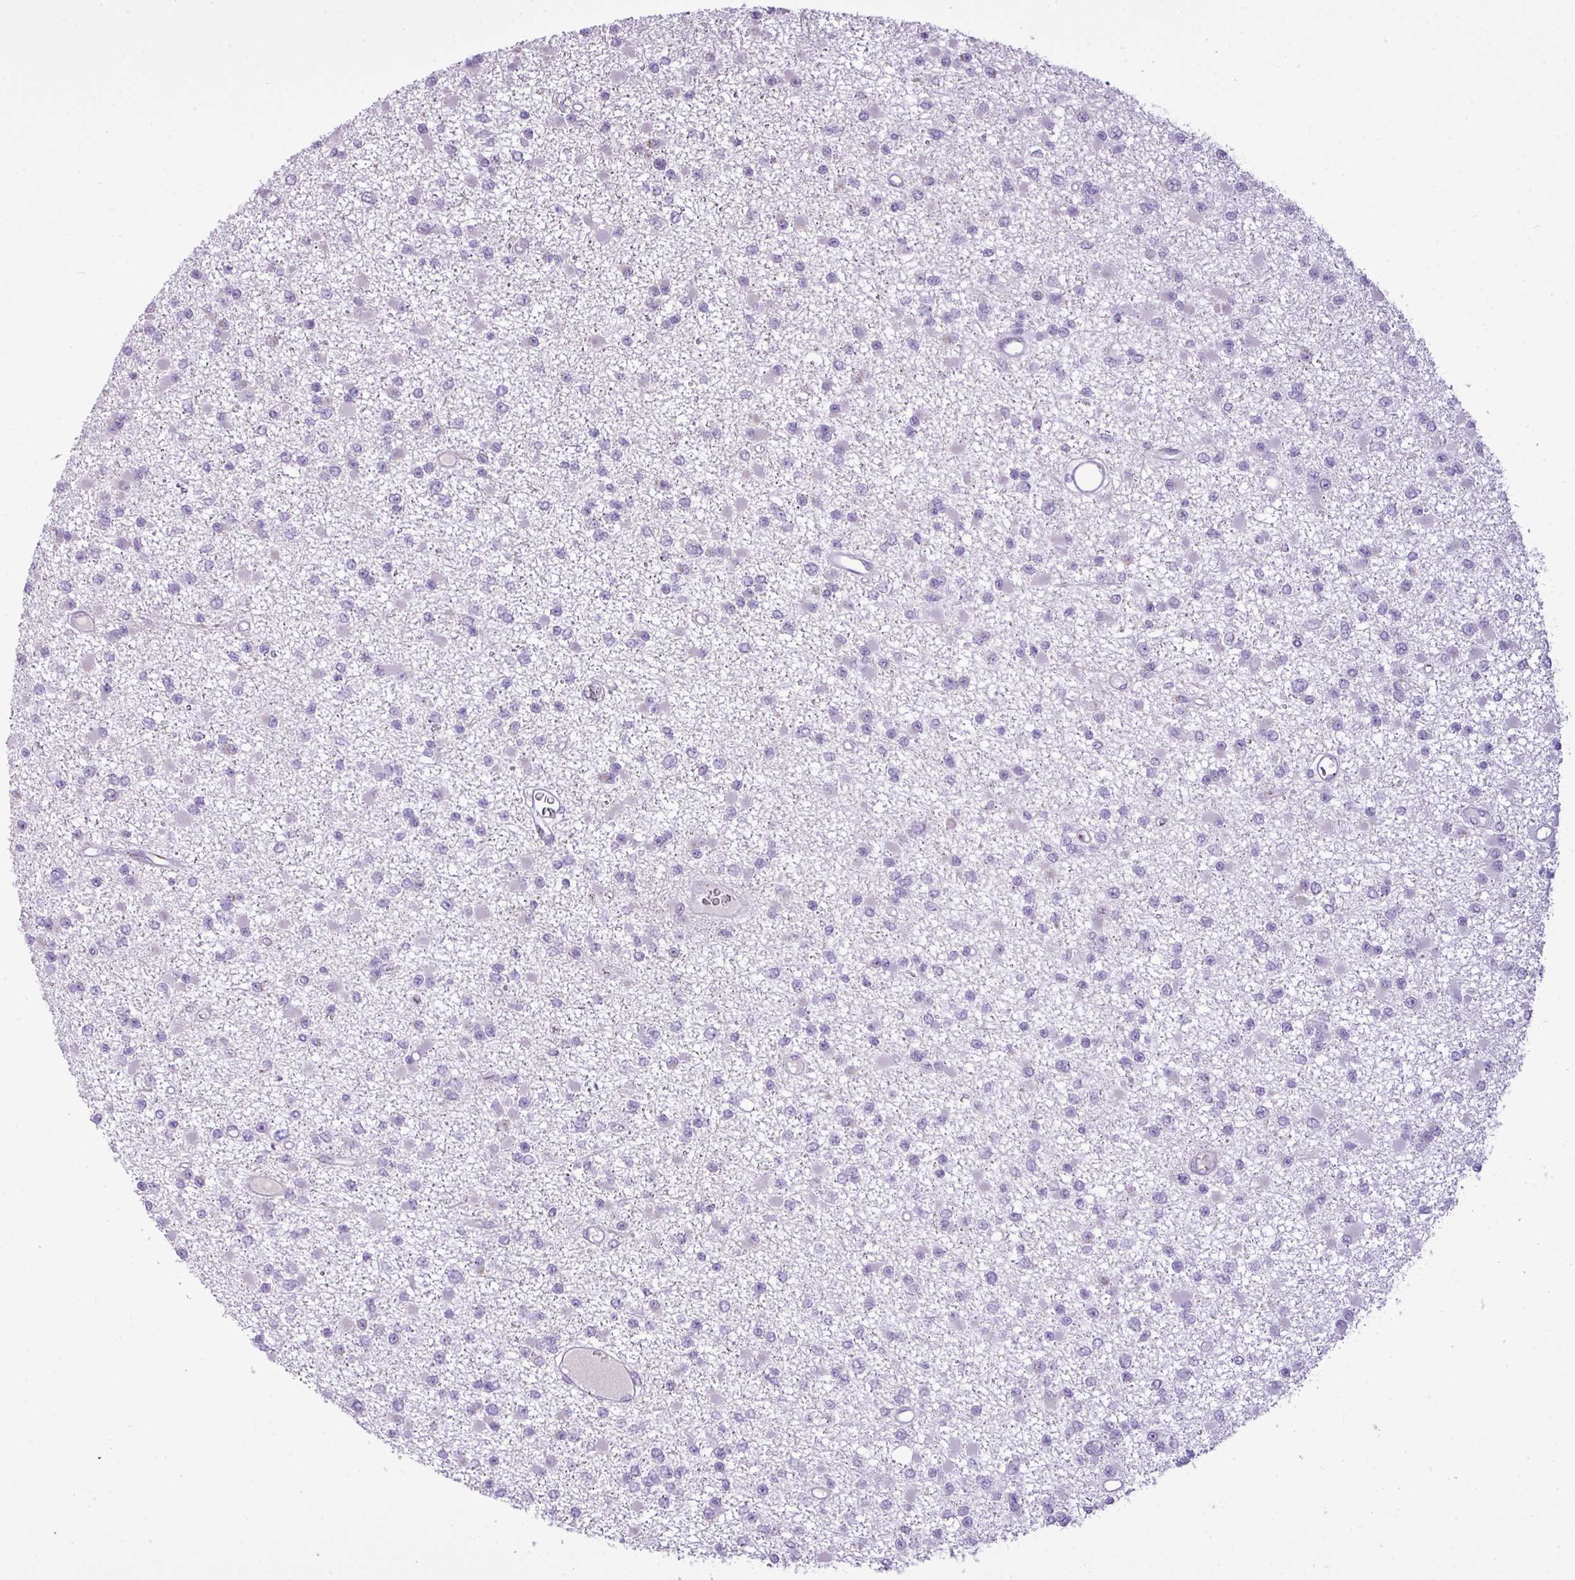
{"staining": {"intensity": "negative", "quantity": "none", "location": "none"}, "tissue": "glioma", "cell_type": "Tumor cells", "image_type": "cancer", "snomed": [{"axis": "morphology", "description": "Glioma, malignant, Low grade"}, {"axis": "topography", "description": "Brain"}], "caption": "Micrograph shows no protein positivity in tumor cells of malignant glioma (low-grade) tissue.", "gene": "FAM43A", "patient": {"sex": "female", "age": 22}}